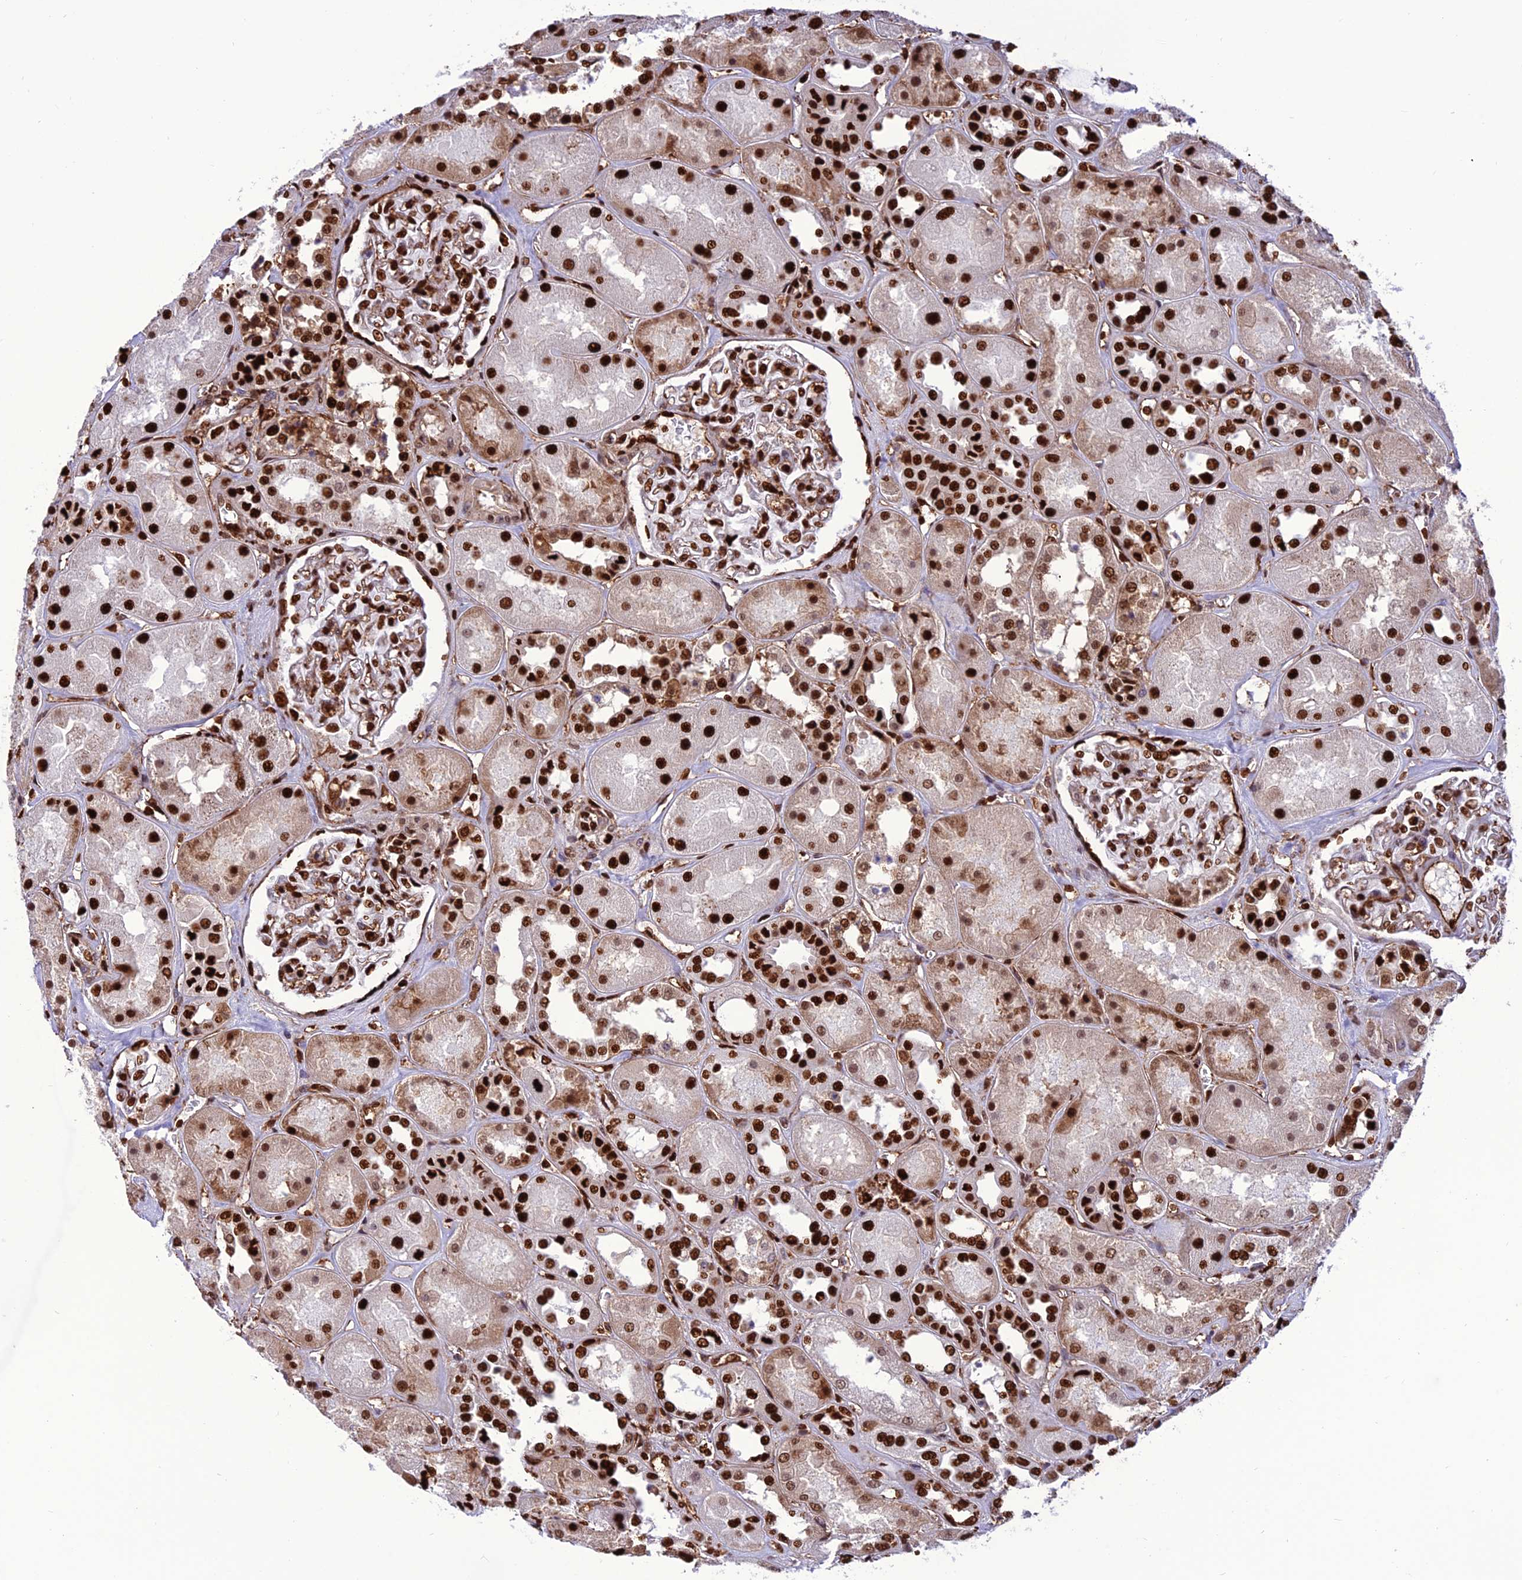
{"staining": {"intensity": "strong", "quantity": ">75%", "location": "nuclear"}, "tissue": "kidney", "cell_type": "Cells in glomeruli", "image_type": "normal", "snomed": [{"axis": "morphology", "description": "Normal tissue, NOS"}, {"axis": "topography", "description": "Kidney"}], "caption": "Protein staining of benign kidney shows strong nuclear positivity in approximately >75% of cells in glomeruli.", "gene": "INO80E", "patient": {"sex": "male", "age": 70}}